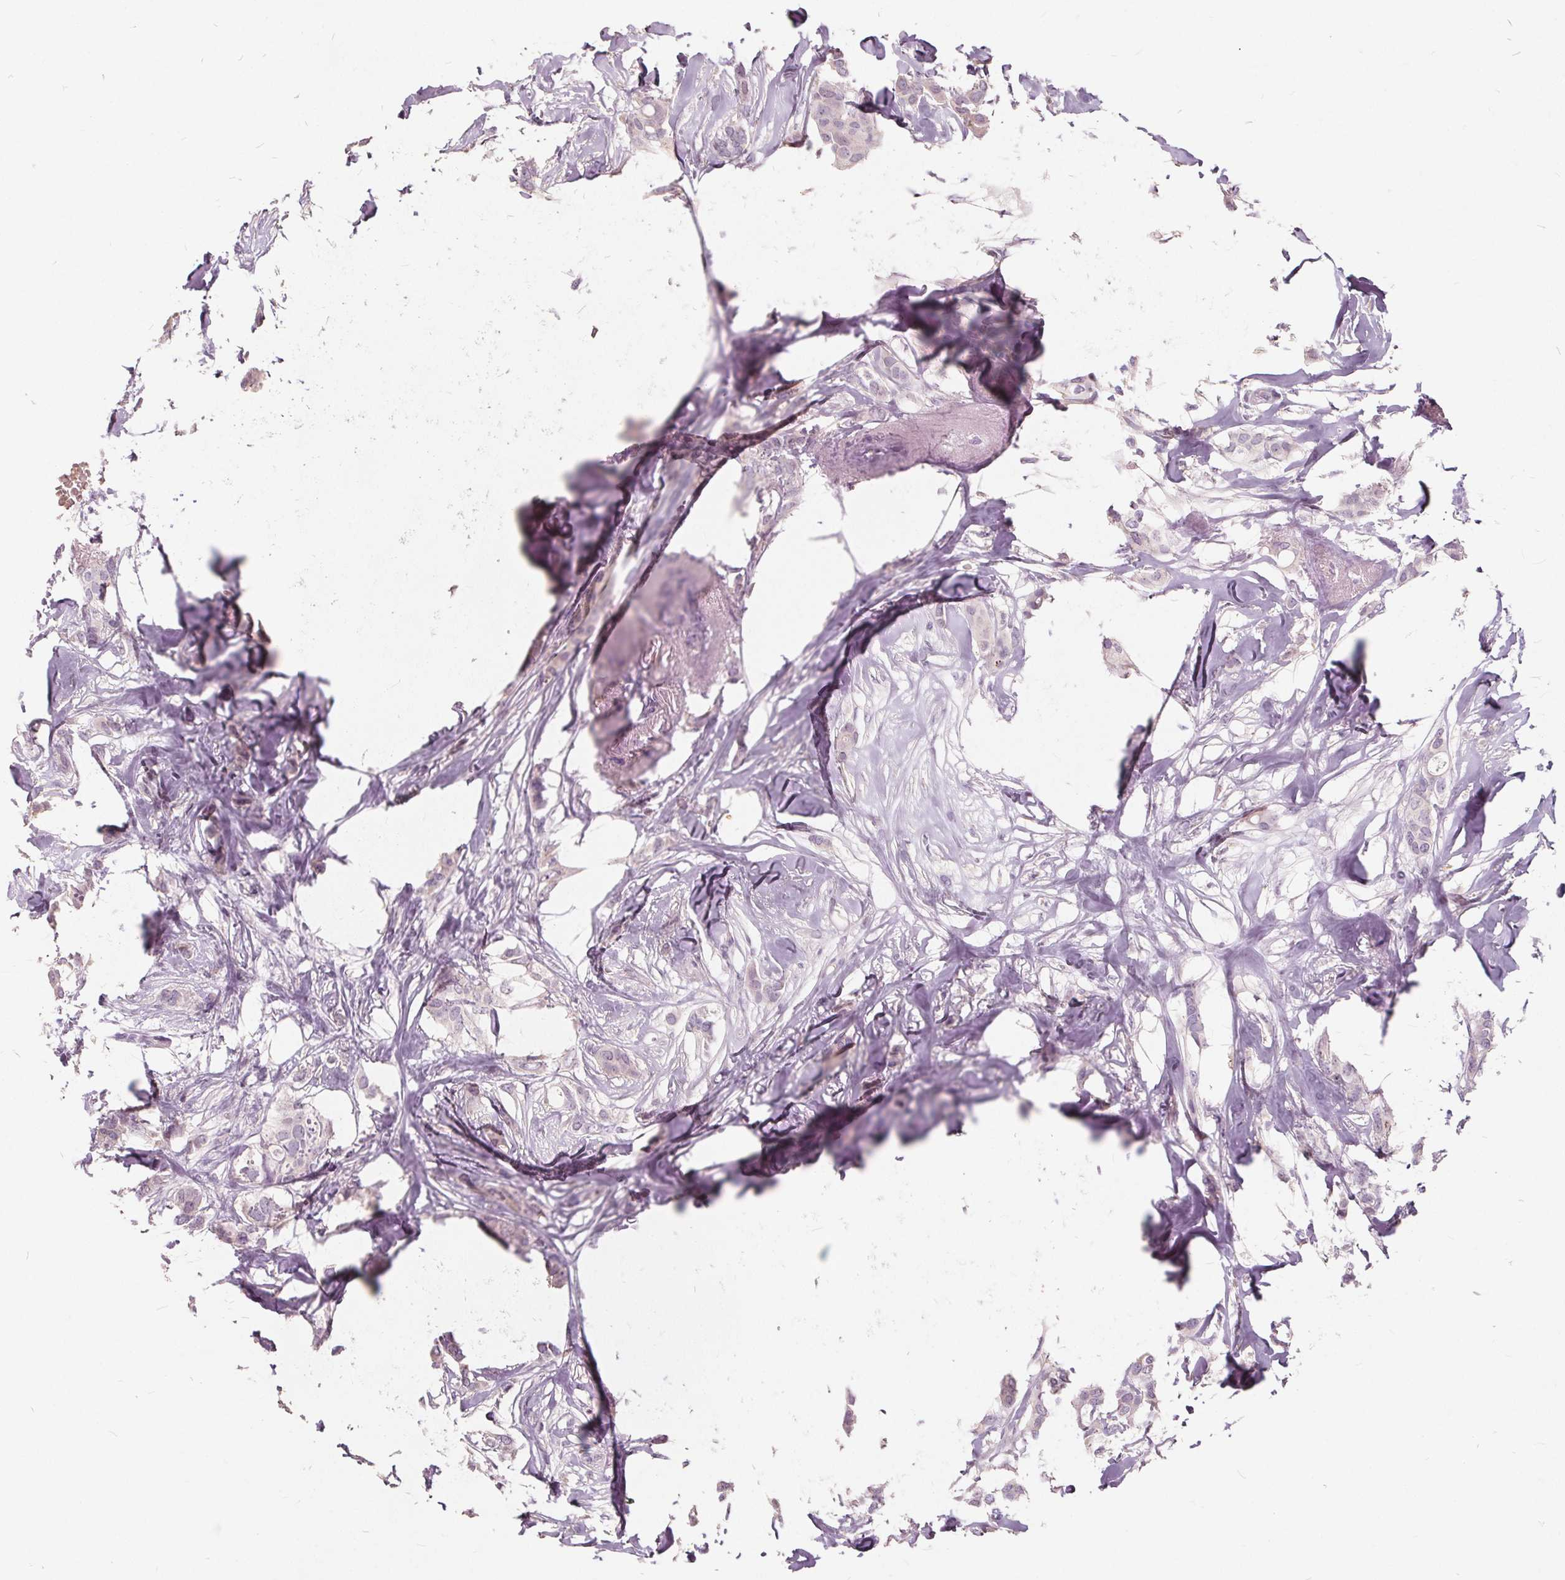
{"staining": {"intensity": "negative", "quantity": "none", "location": "none"}, "tissue": "breast cancer", "cell_type": "Tumor cells", "image_type": "cancer", "snomed": [{"axis": "morphology", "description": "Duct carcinoma"}, {"axis": "topography", "description": "Breast"}], "caption": "The histopathology image reveals no significant expression in tumor cells of intraductal carcinoma (breast). The staining was performed using DAB to visualize the protein expression in brown, while the nuclei were stained in blue with hematoxylin (Magnification: 20x).", "gene": "PLA2G2E", "patient": {"sex": "female", "age": 62}}